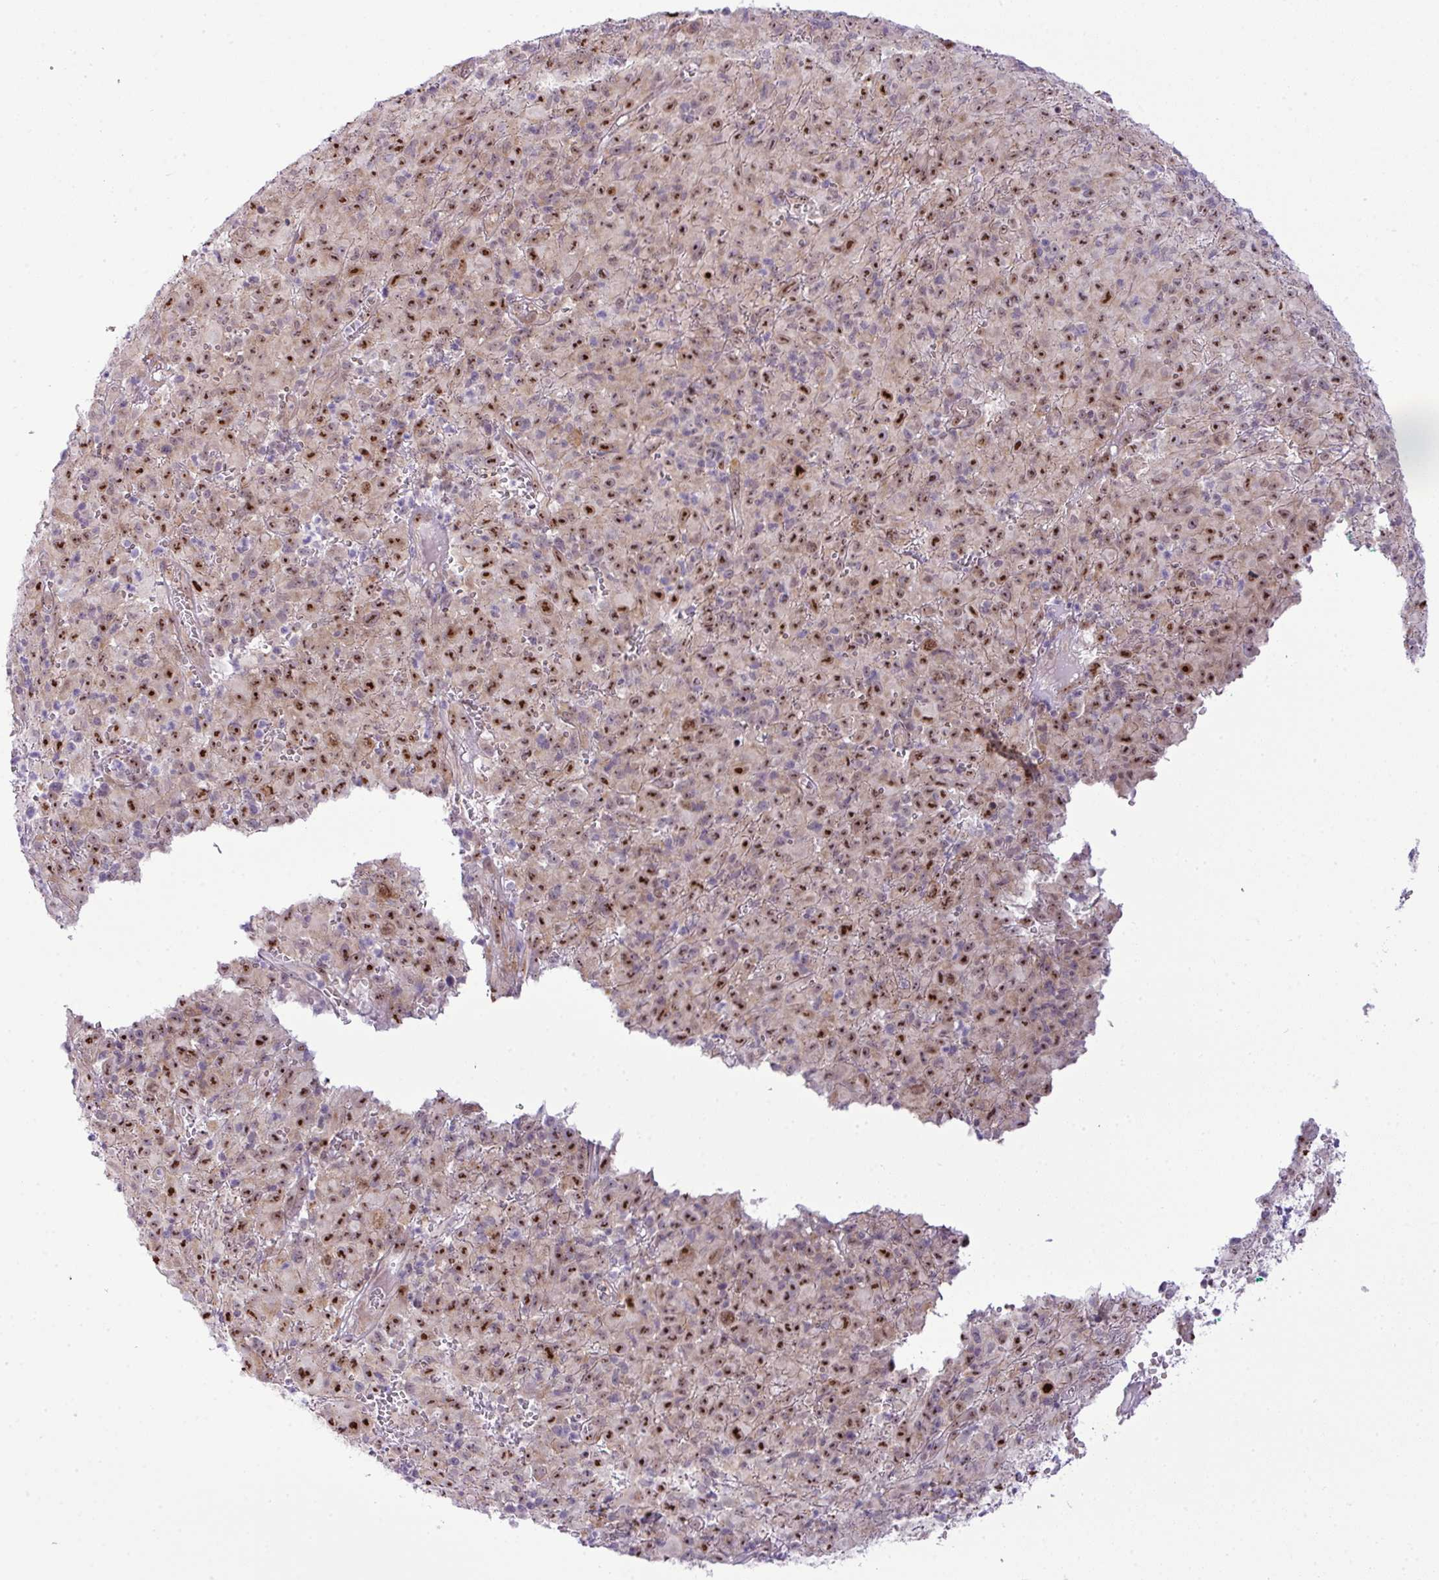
{"staining": {"intensity": "strong", "quantity": ">75%", "location": "nuclear"}, "tissue": "melanoma", "cell_type": "Tumor cells", "image_type": "cancer", "snomed": [{"axis": "morphology", "description": "Malignant melanoma, NOS"}, {"axis": "topography", "description": "Skin"}], "caption": "Protein staining of melanoma tissue shows strong nuclear expression in about >75% of tumor cells. Using DAB (3,3'-diaminobenzidine) (brown) and hematoxylin (blue) stains, captured at high magnification using brightfield microscopy.", "gene": "MAK16", "patient": {"sex": "male", "age": 46}}